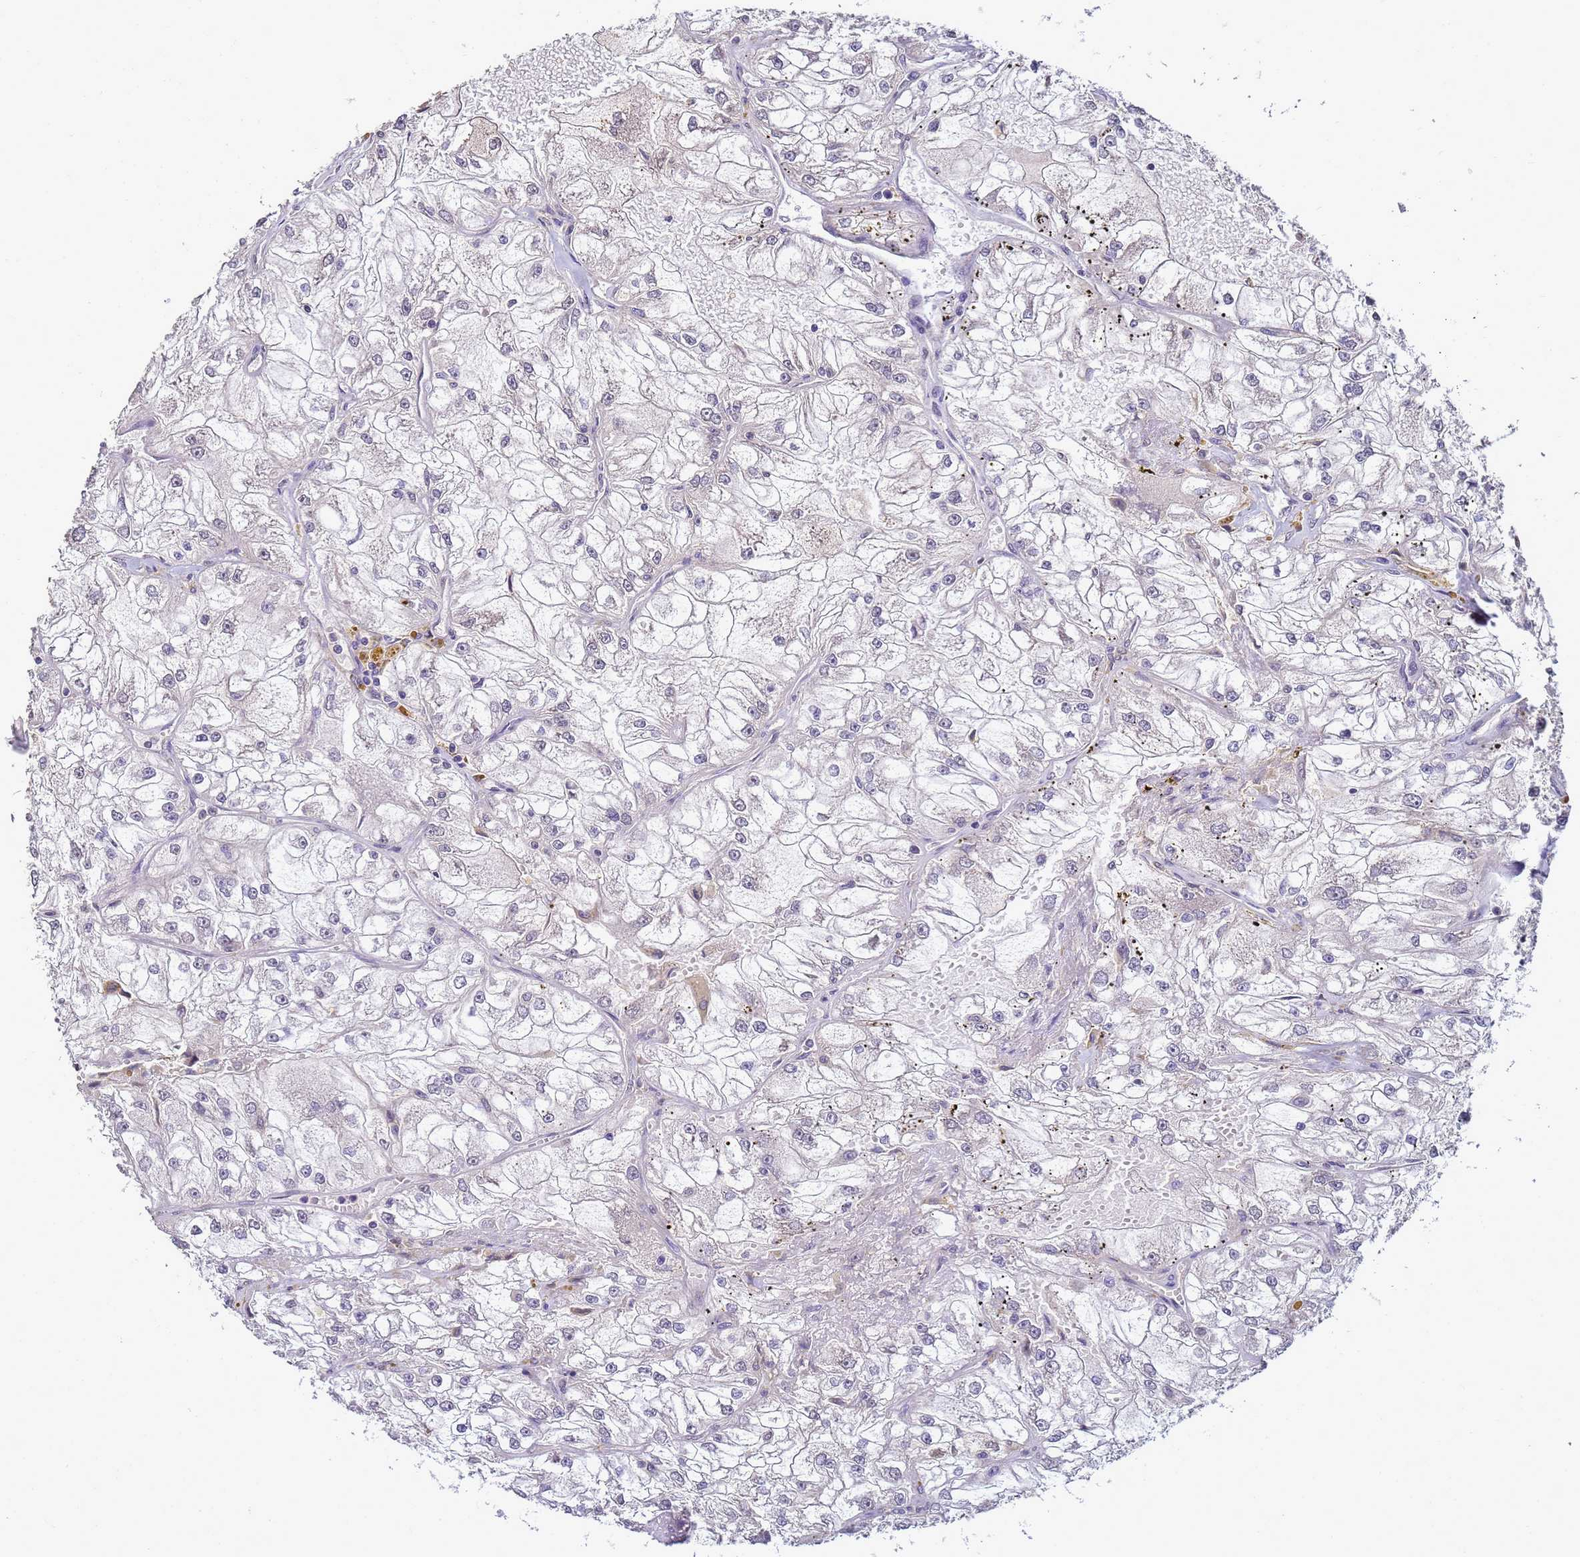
{"staining": {"intensity": "negative", "quantity": "none", "location": "none"}, "tissue": "renal cancer", "cell_type": "Tumor cells", "image_type": "cancer", "snomed": [{"axis": "morphology", "description": "Adenocarcinoma, NOS"}, {"axis": "topography", "description": "Kidney"}], "caption": "Immunohistochemistry photomicrograph of renal cancer (adenocarcinoma) stained for a protein (brown), which reveals no positivity in tumor cells.", "gene": "ANKRD17", "patient": {"sex": "female", "age": 72}}